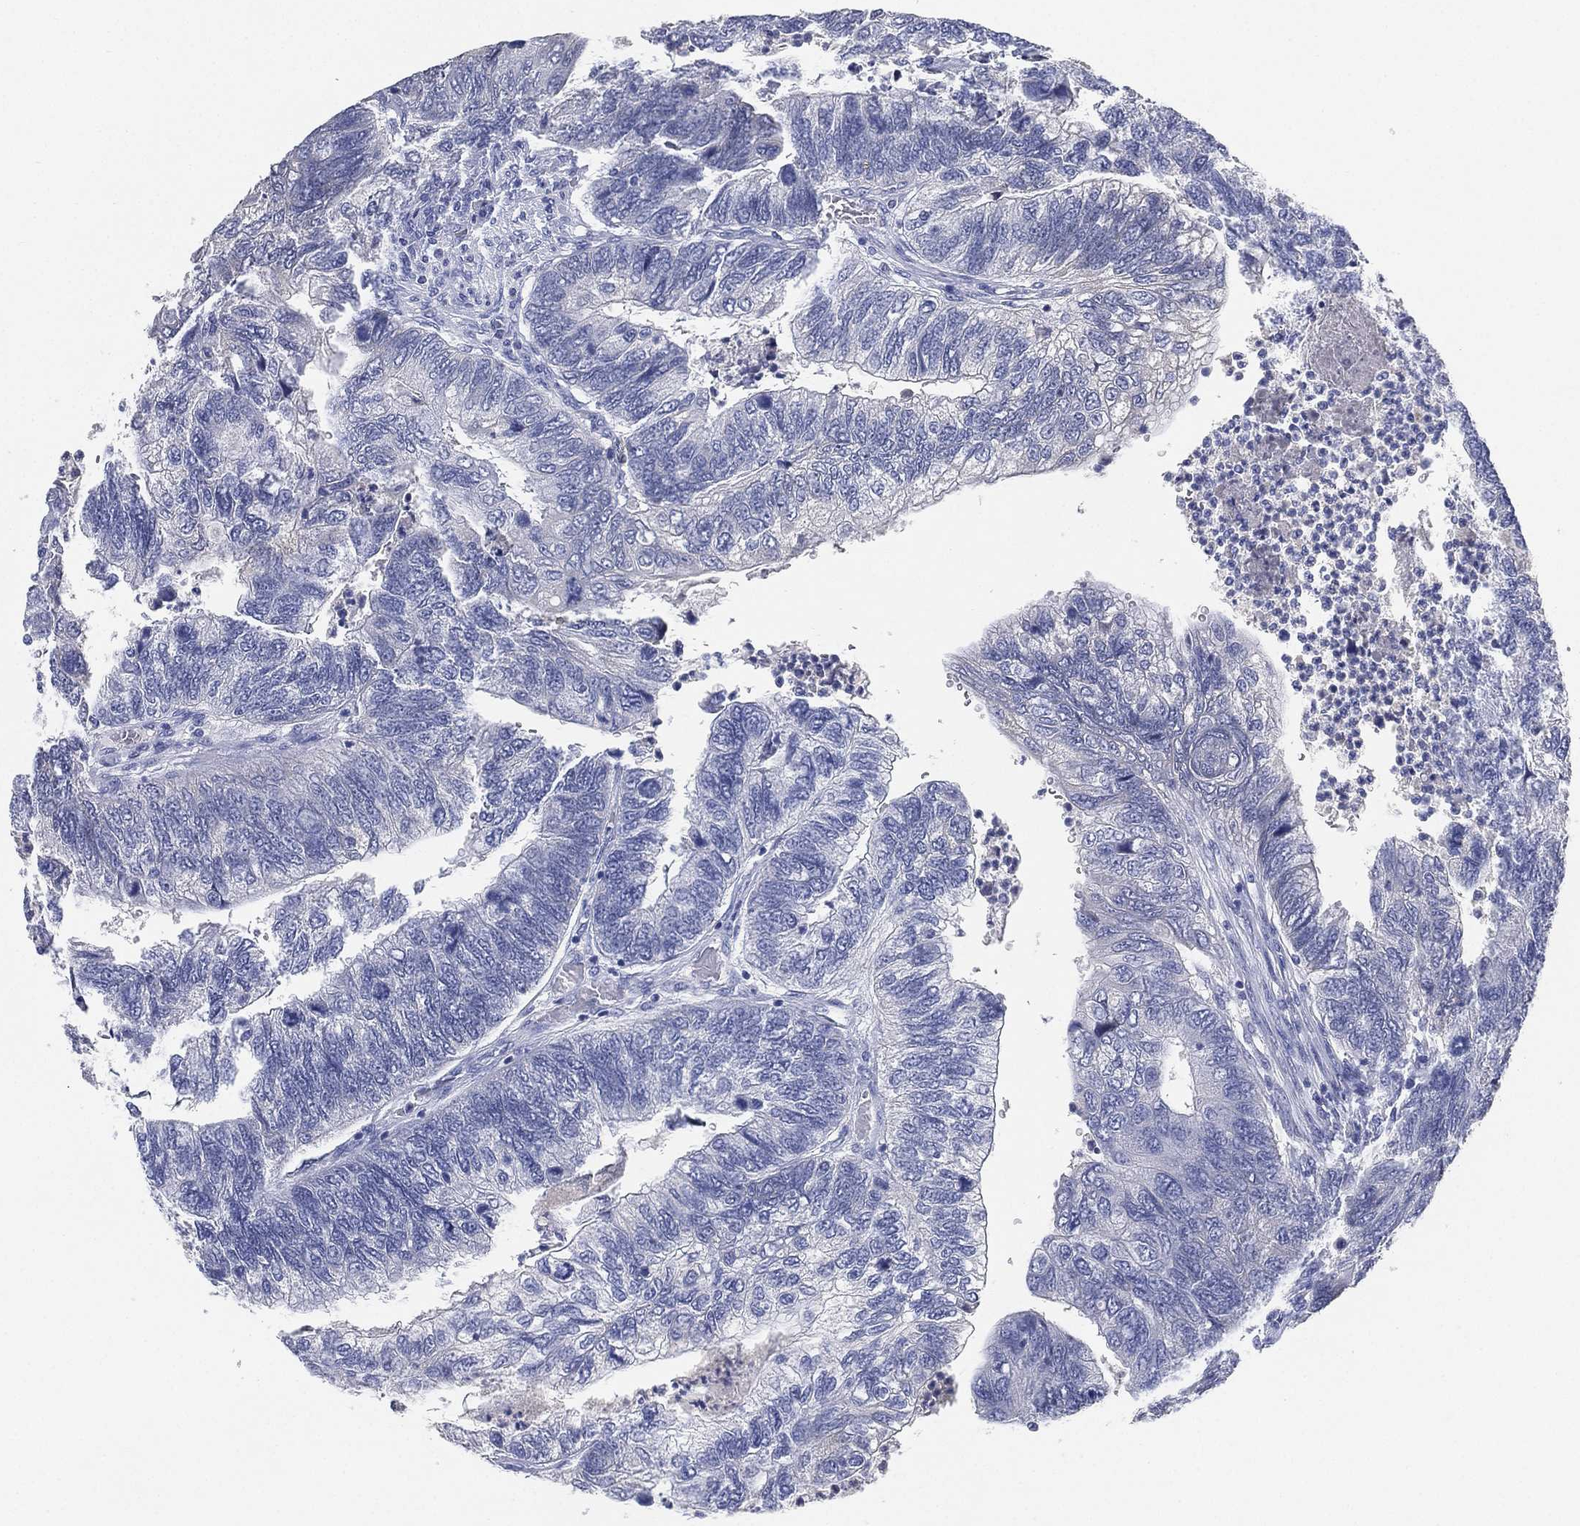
{"staining": {"intensity": "negative", "quantity": "none", "location": "none"}, "tissue": "colorectal cancer", "cell_type": "Tumor cells", "image_type": "cancer", "snomed": [{"axis": "morphology", "description": "Adenocarcinoma, NOS"}, {"axis": "topography", "description": "Colon"}], "caption": "The histopathology image reveals no staining of tumor cells in colorectal cancer (adenocarcinoma). (Stains: DAB immunohistochemistry (IHC) with hematoxylin counter stain, Microscopy: brightfield microscopy at high magnification).", "gene": "IYD", "patient": {"sex": "female", "age": 67}}